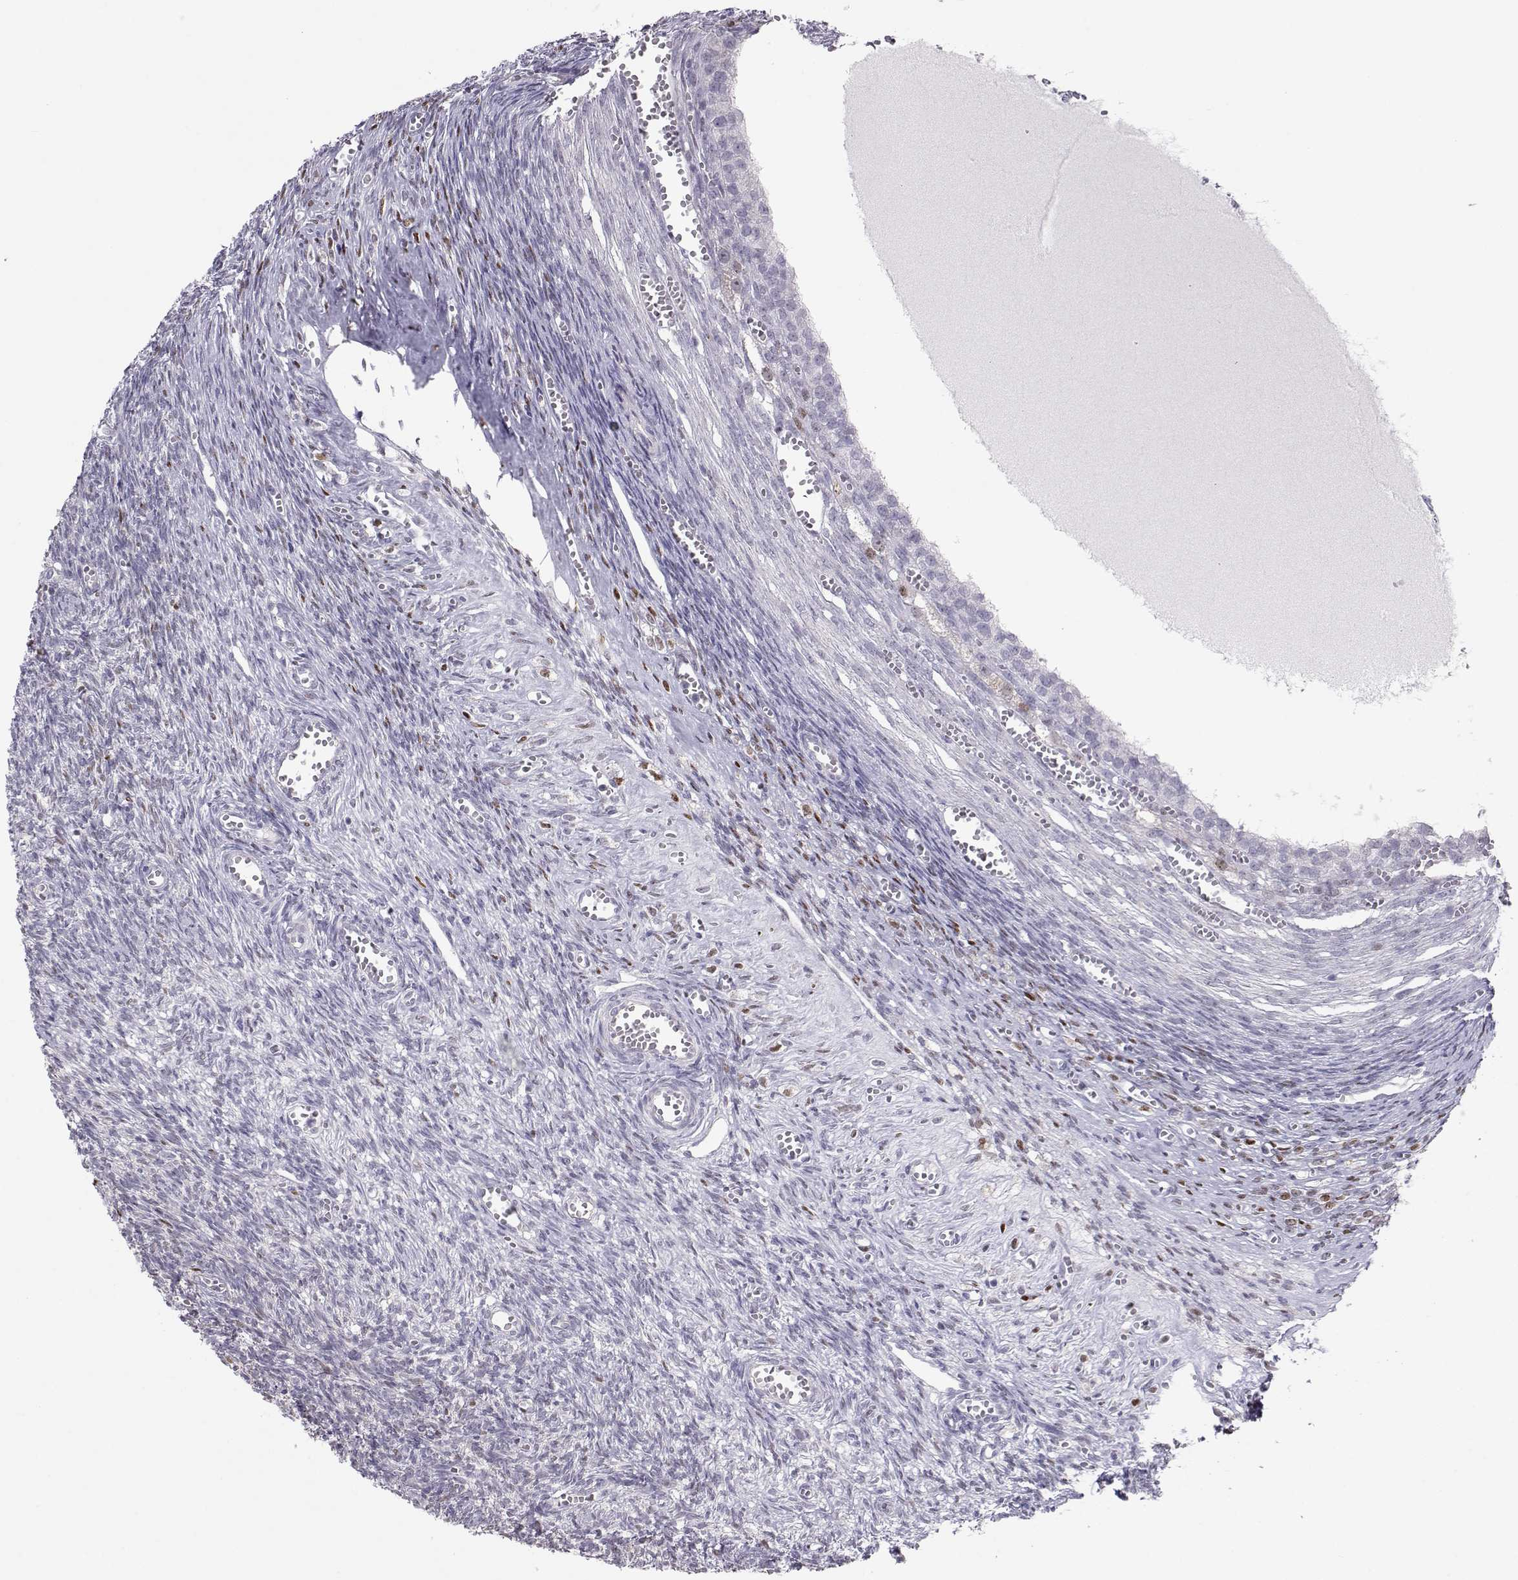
{"staining": {"intensity": "negative", "quantity": "none", "location": "none"}, "tissue": "ovary", "cell_type": "Follicle cells", "image_type": "normal", "snomed": [{"axis": "morphology", "description": "Normal tissue, NOS"}, {"axis": "topography", "description": "Ovary"}], "caption": "Immunohistochemical staining of unremarkable human ovary reveals no significant expression in follicle cells. (DAB immunohistochemistry visualized using brightfield microscopy, high magnification).", "gene": "NPVF", "patient": {"sex": "female", "age": 43}}